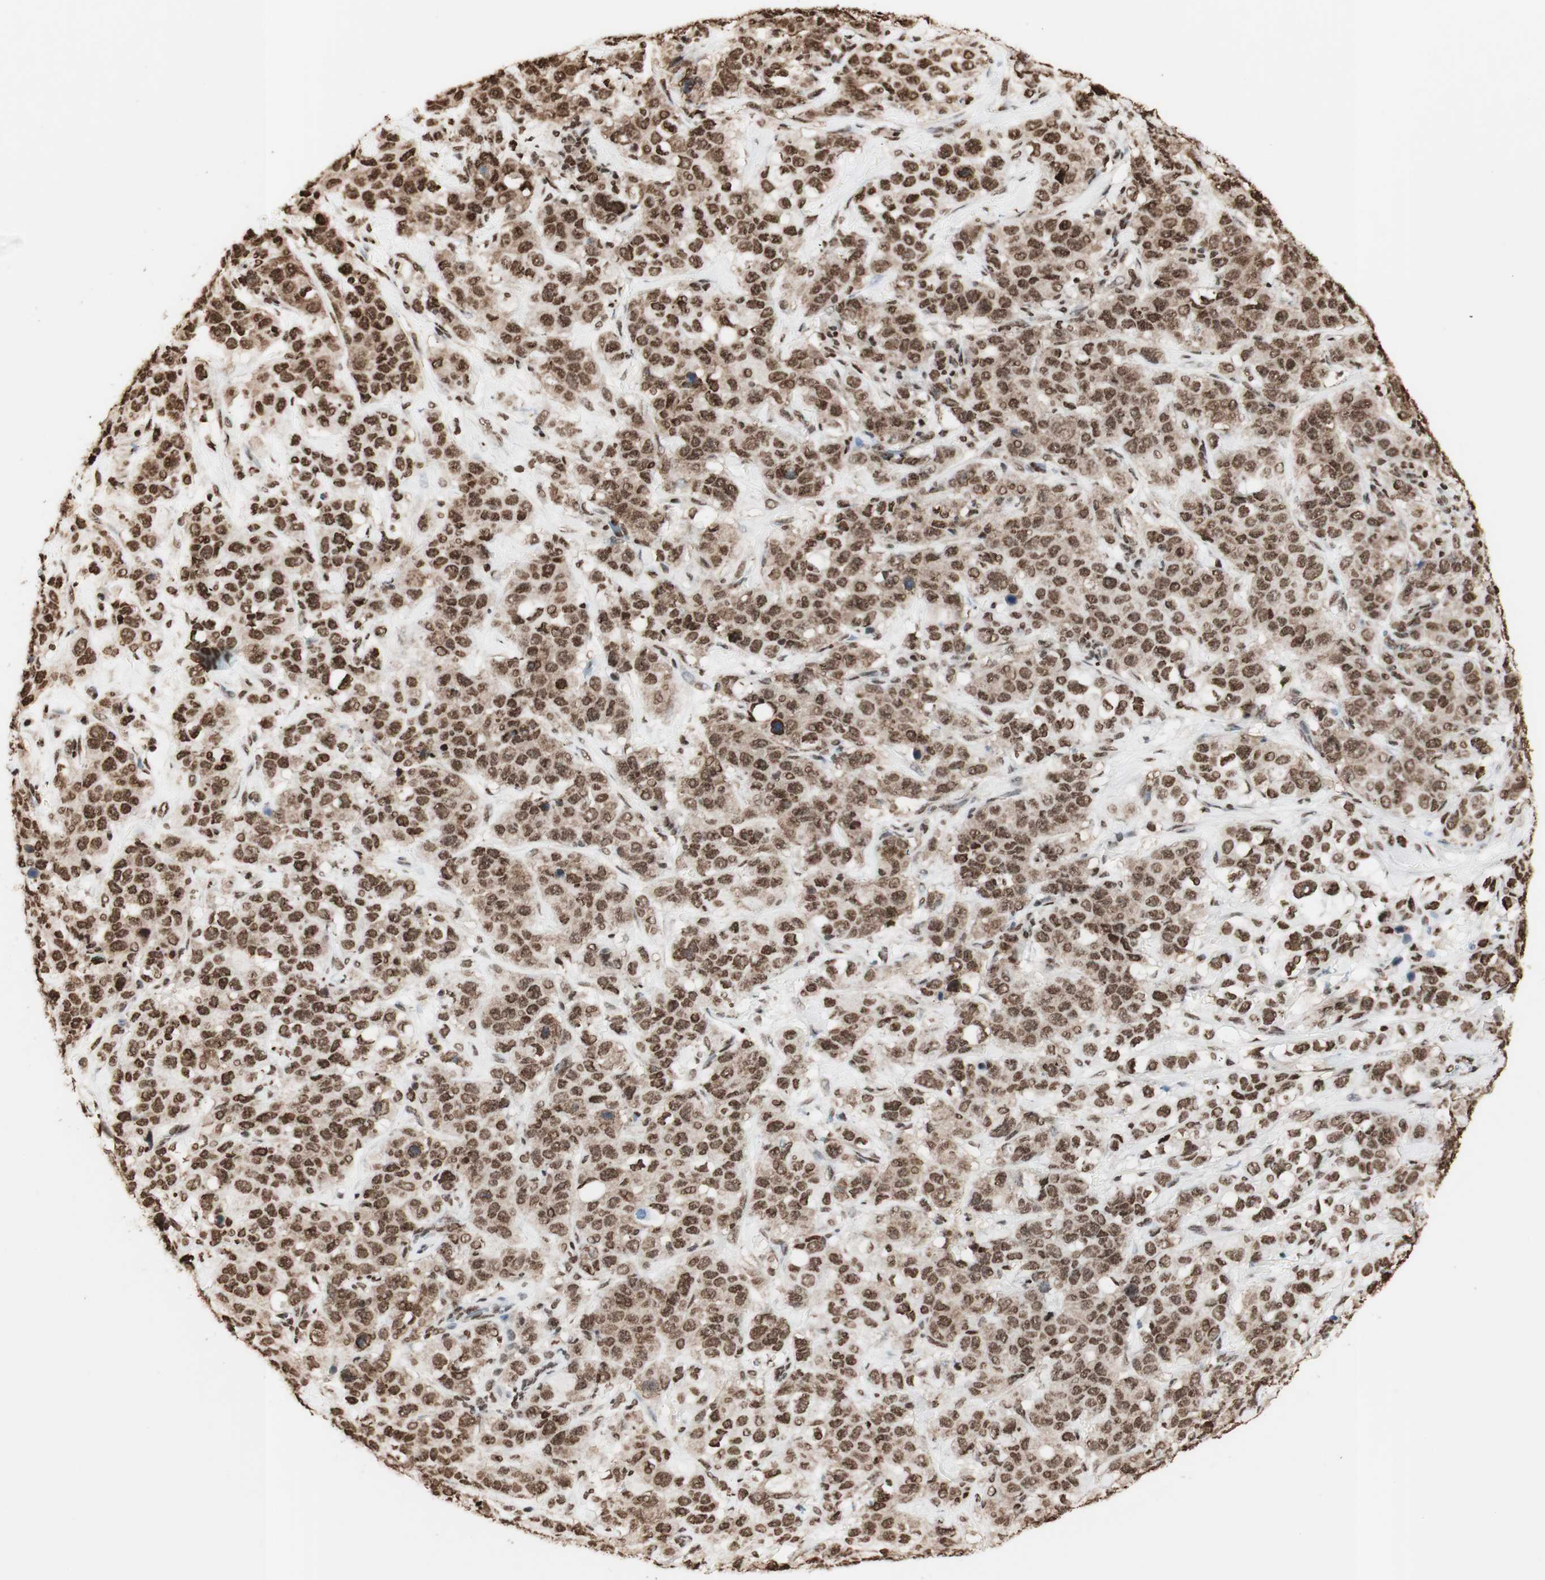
{"staining": {"intensity": "strong", "quantity": ">75%", "location": "cytoplasmic/membranous,nuclear"}, "tissue": "stomach cancer", "cell_type": "Tumor cells", "image_type": "cancer", "snomed": [{"axis": "morphology", "description": "Adenocarcinoma, NOS"}, {"axis": "topography", "description": "Stomach"}], "caption": "High-magnification brightfield microscopy of stomach cancer (adenocarcinoma) stained with DAB (brown) and counterstained with hematoxylin (blue). tumor cells exhibit strong cytoplasmic/membranous and nuclear positivity is identified in about>75% of cells.", "gene": "HNRNPA2B1", "patient": {"sex": "male", "age": 48}}